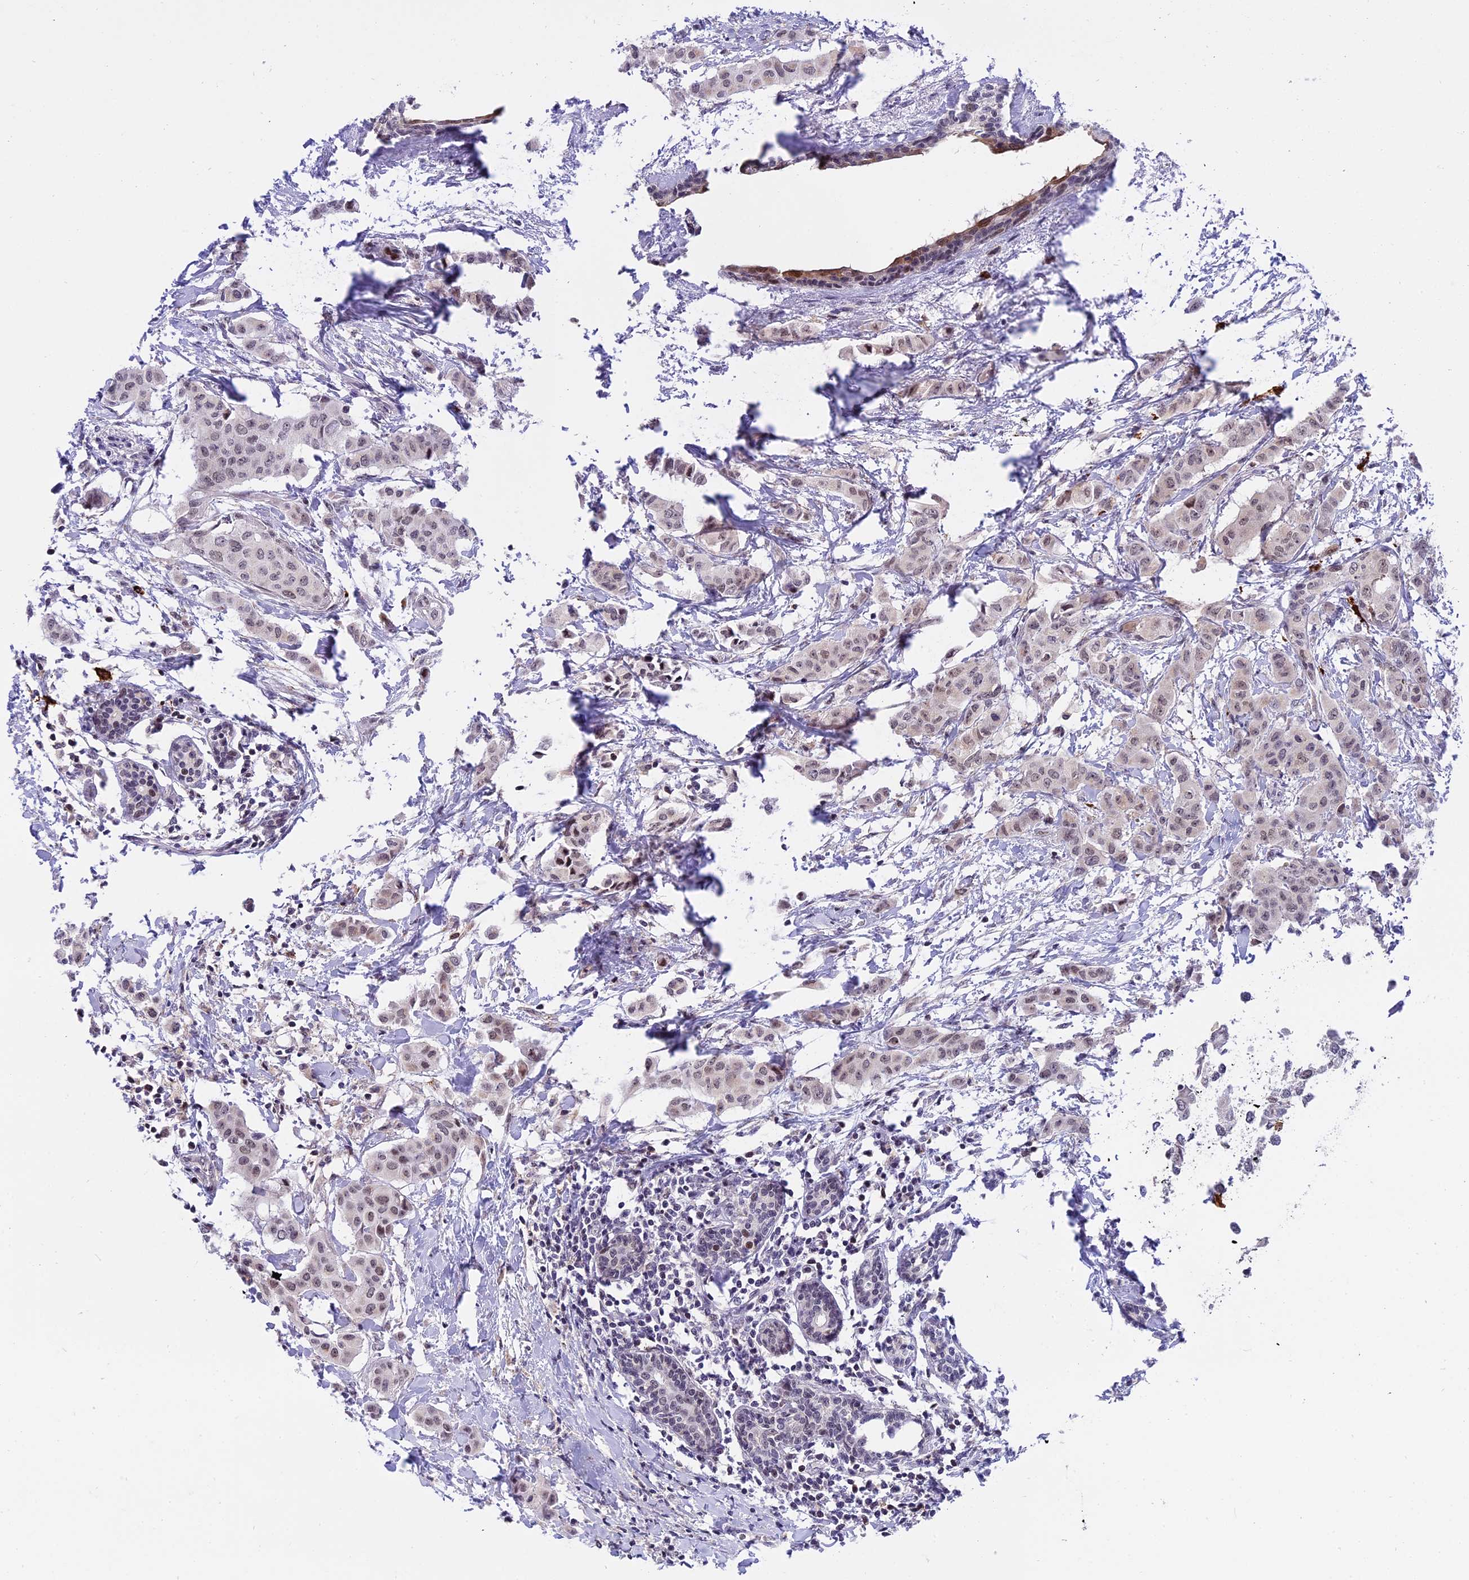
{"staining": {"intensity": "weak", "quantity": ">75%", "location": "nuclear"}, "tissue": "breast cancer", "cell_type": "Tumor cells", "image_type": "cancer", "snomed": [{"axis": "morphology", "description": "Duct carcinoma"}, {"axis": "topography", "description": "Breast"}], "caption": "Brown immunohistochemical staining in invasive ductal carcinoma (breast) shows weak nuclear positivity in approximately >75% of tumor cells.", "gene": "TADA3", "patient": {"sex": "female", "age": 40}}